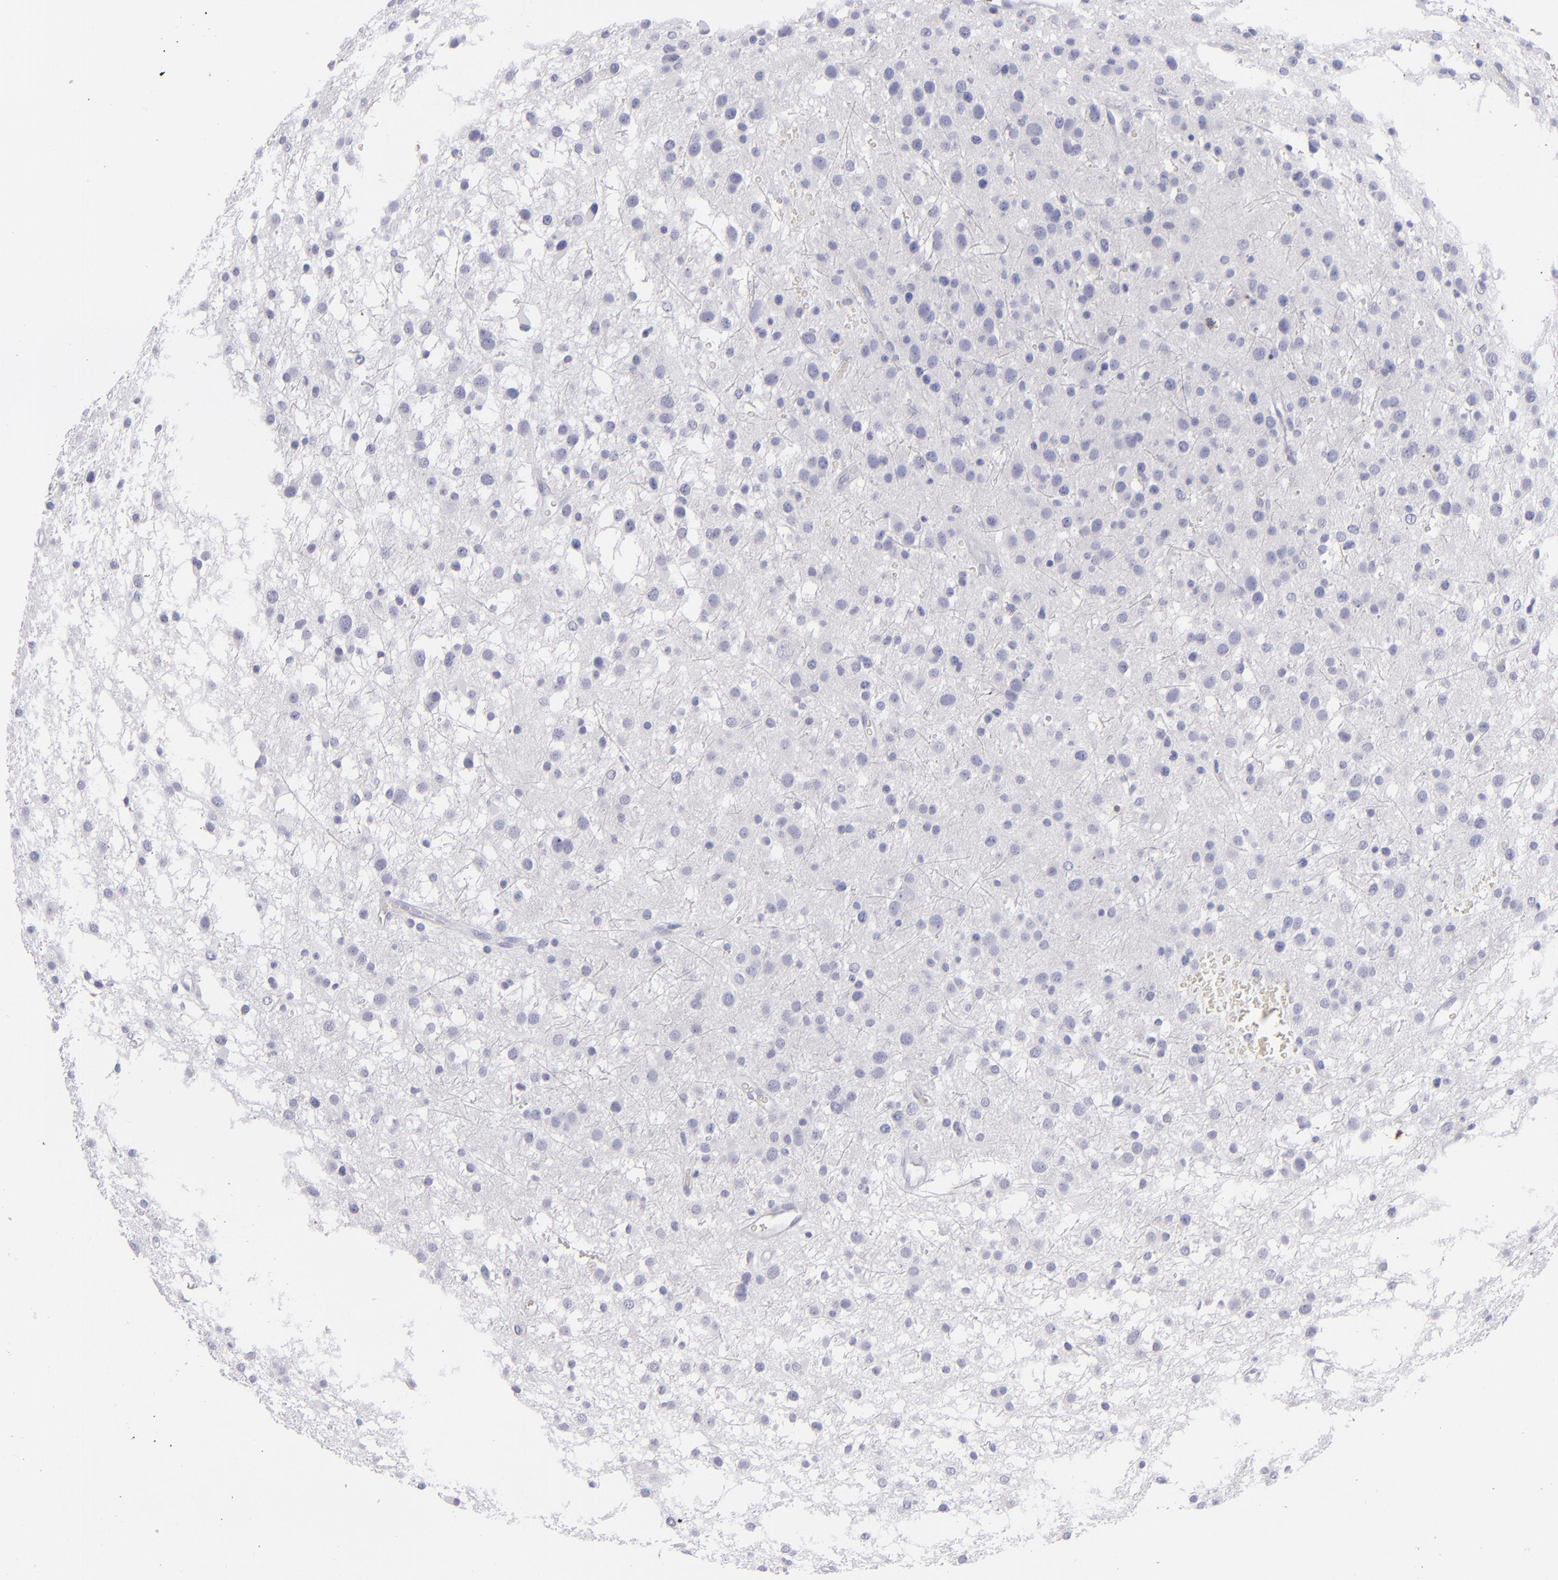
{"staining": {"intensity": "negative", "quantity": "none", "location": "none"}, "tissue": "glioma", "cell_type": "Tumor cells", "image_type": "cancer", "snomed": [{"axis": "morphology", "description": "Glioma, malignant, Low grade"}, {"axis": "topography", "description": "Brain"}], "caption": "Immunohistochemistry of human glioma shows no staining in tumor cells.", "gene": "CD2", "patient": {"sex": "female", "age": 36}}